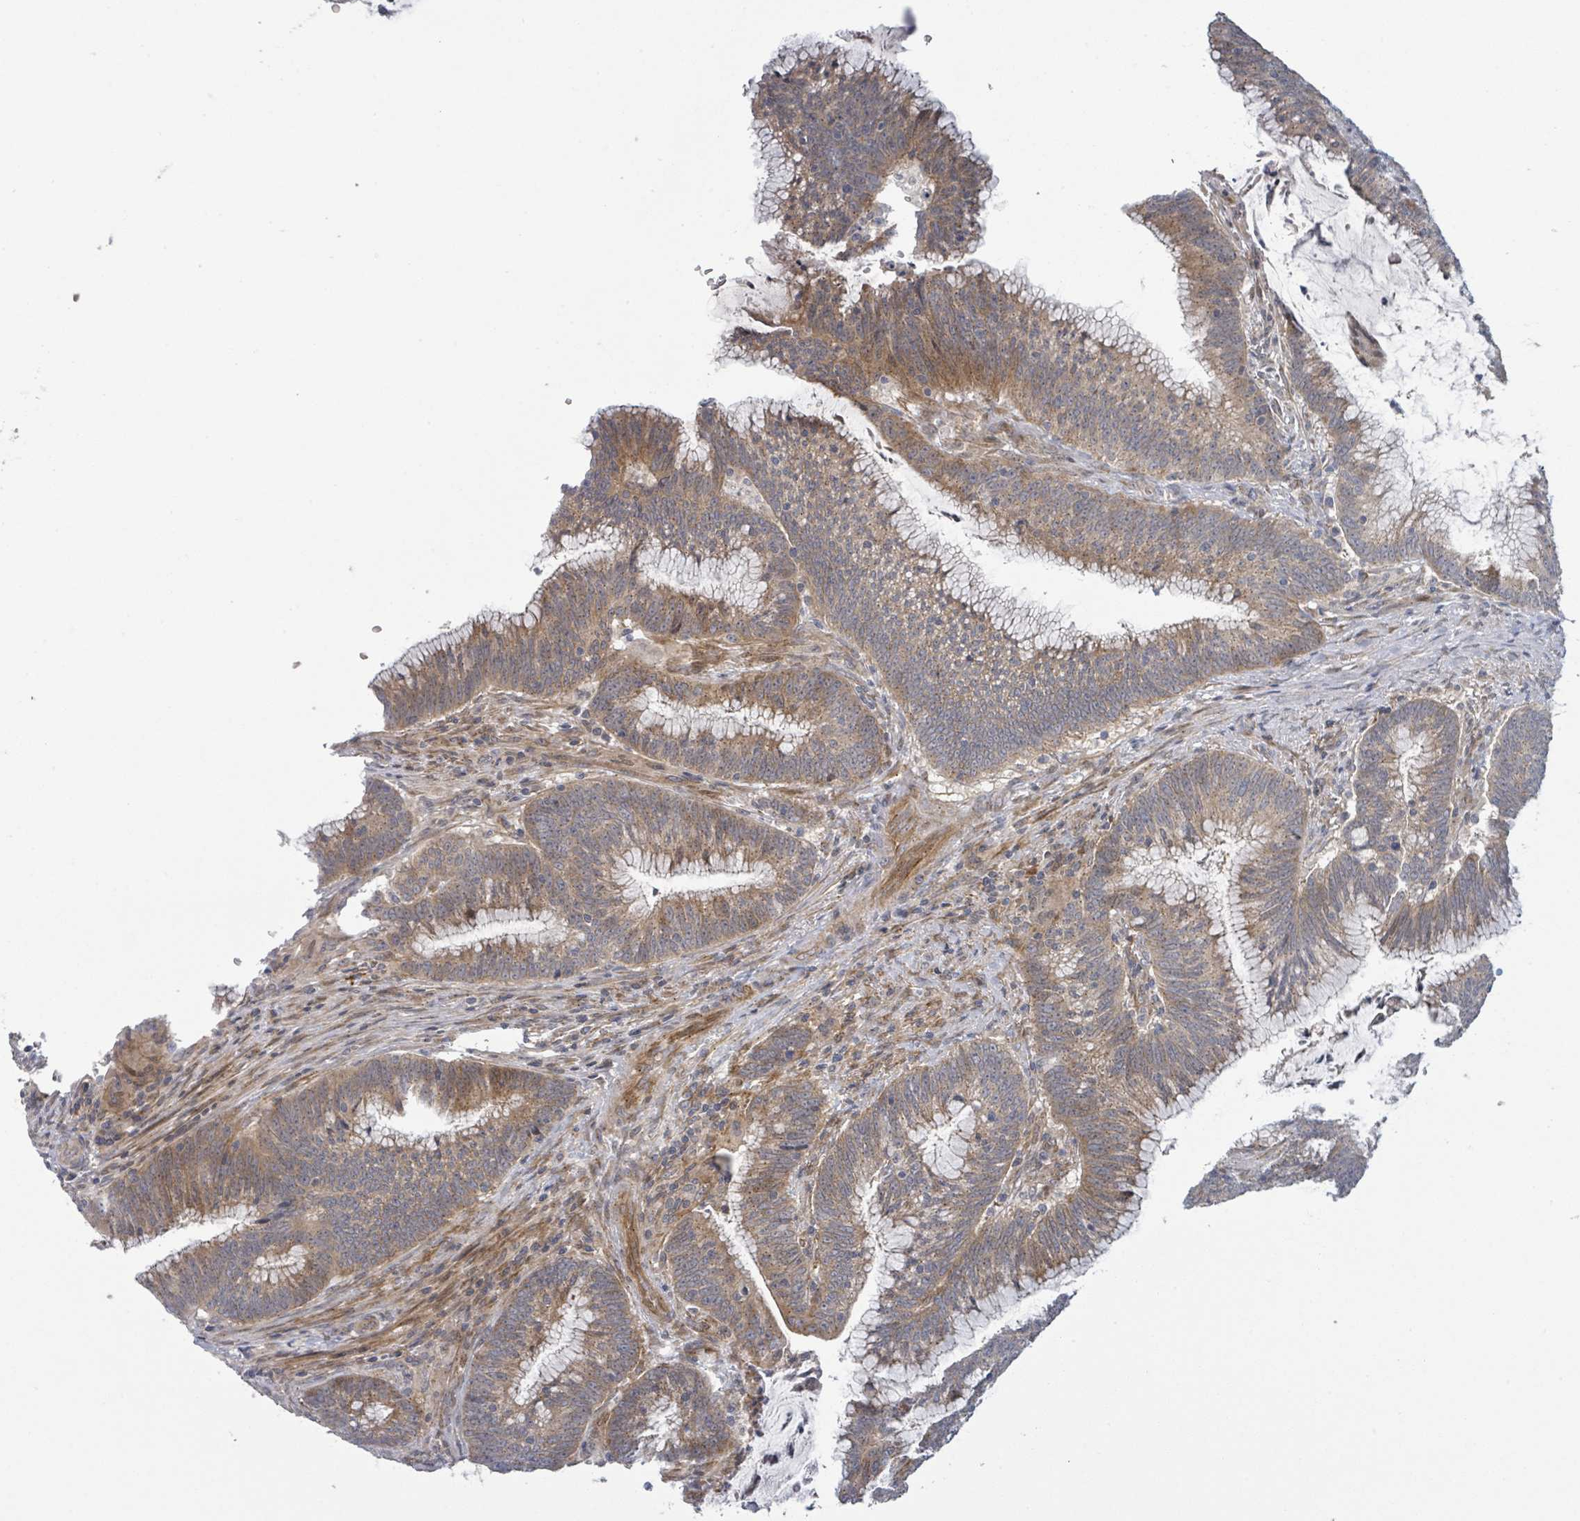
{"staining": {"intensity": "weak", "quantity": ">75%", "location": "cytoplasmic/membranous"}, "tissue": "colorectal cancer", "cell_type": "Tumor cells", "image_type": "cancer", "snomed": [{"axis": "morphology", "description": "Adenocarcinoma, NOS"}, {"axis": "topography", "description": "Rectum"}], "caption": "Immunohistochemical staining of human colorectal cancer reveals weak cytoplasmic/membranous protein staining in about >75% of tumor cells. The staining is performed using DAB brown chromogen to label protein expression. The nuclei are counter-stained blue using hematoxylin.", "gene": "COL5A3", "patient": {"sex": "female", "age": 77}}